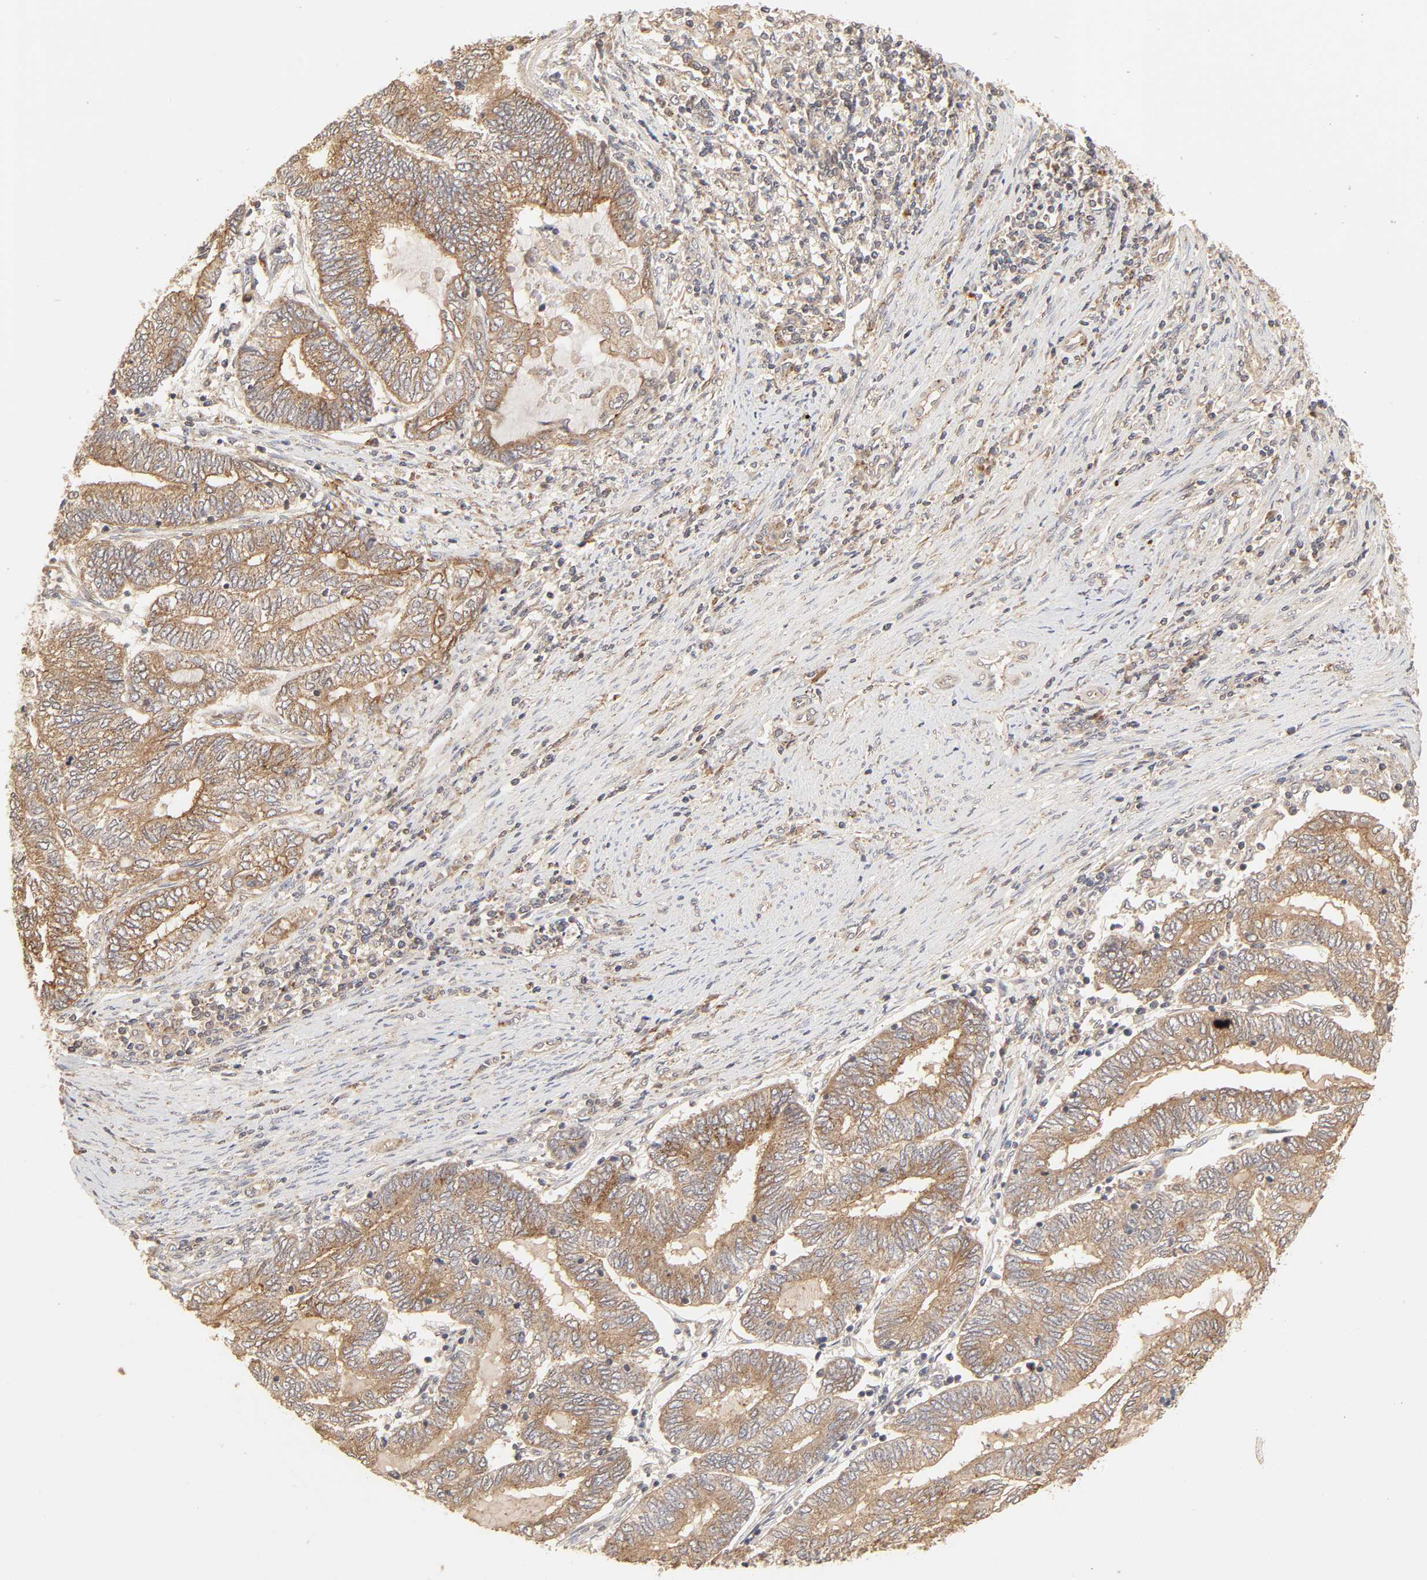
{"staining": {"intensity": "moderate", "quantity": ">75%", "location": "cytoplasmic/membranous"}, "tissue": "endometrial cancer", "cell_type": "Tumor cells", "image_type": "cancer", "snomed": [{"axis": "morphology", "description": "Adenocarcinoma, NOS"}, {"axis": "topography", "description": "Uterus"}, {"axis": "topography", "description": "Endometrium"}], "caption": "Approximately >75% of tumor cells in human endometrial cancer demonstrate moderate cytoplasmic/membranous protein expression as visualized by brown immunohistochemical staining.", "gene": "EPS8", "patient": {"sex": "female", "age": 70}}